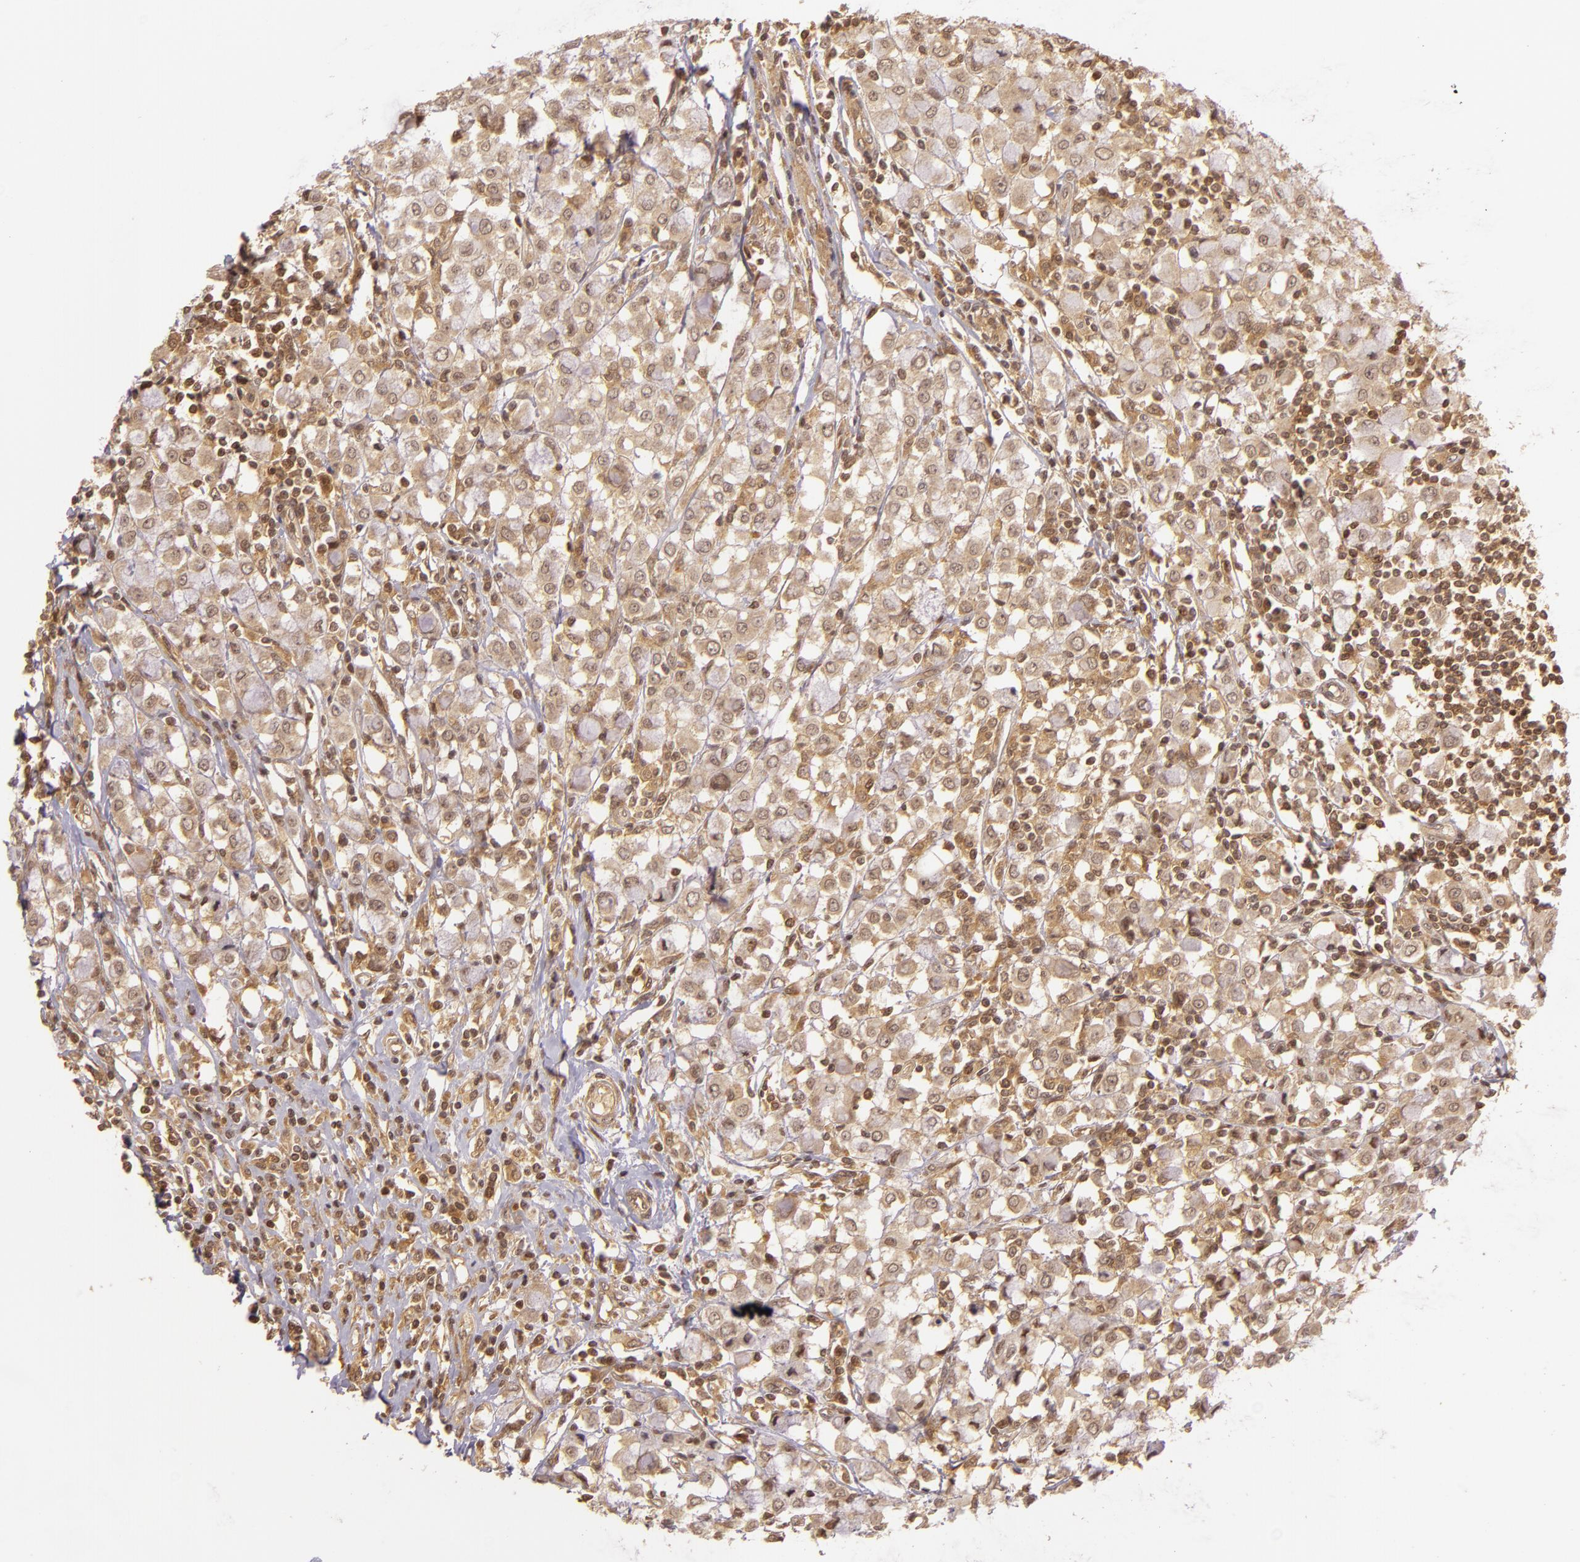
{"staining": {"intensity": "weak", "quantity": ">75%", "location": "cytoplasmic/membranous"}, "tissue": "breast cancer", "cell_type": "Tumor cells", "image_type": "cancer", "snomed": [{"axis": "morphology", "description": "Lobular carcinoma"}, {"axis": "topography", "description": "Breast"}], "caption": "Immunohistochemical staining of breast cancer (lobular carcinoma) reveals weak cytoplasmic/membranous protein expression in about >75% of tumor cells.", "gene": "TXNRD2", "patient": {"sex": "female", "age": 85}}